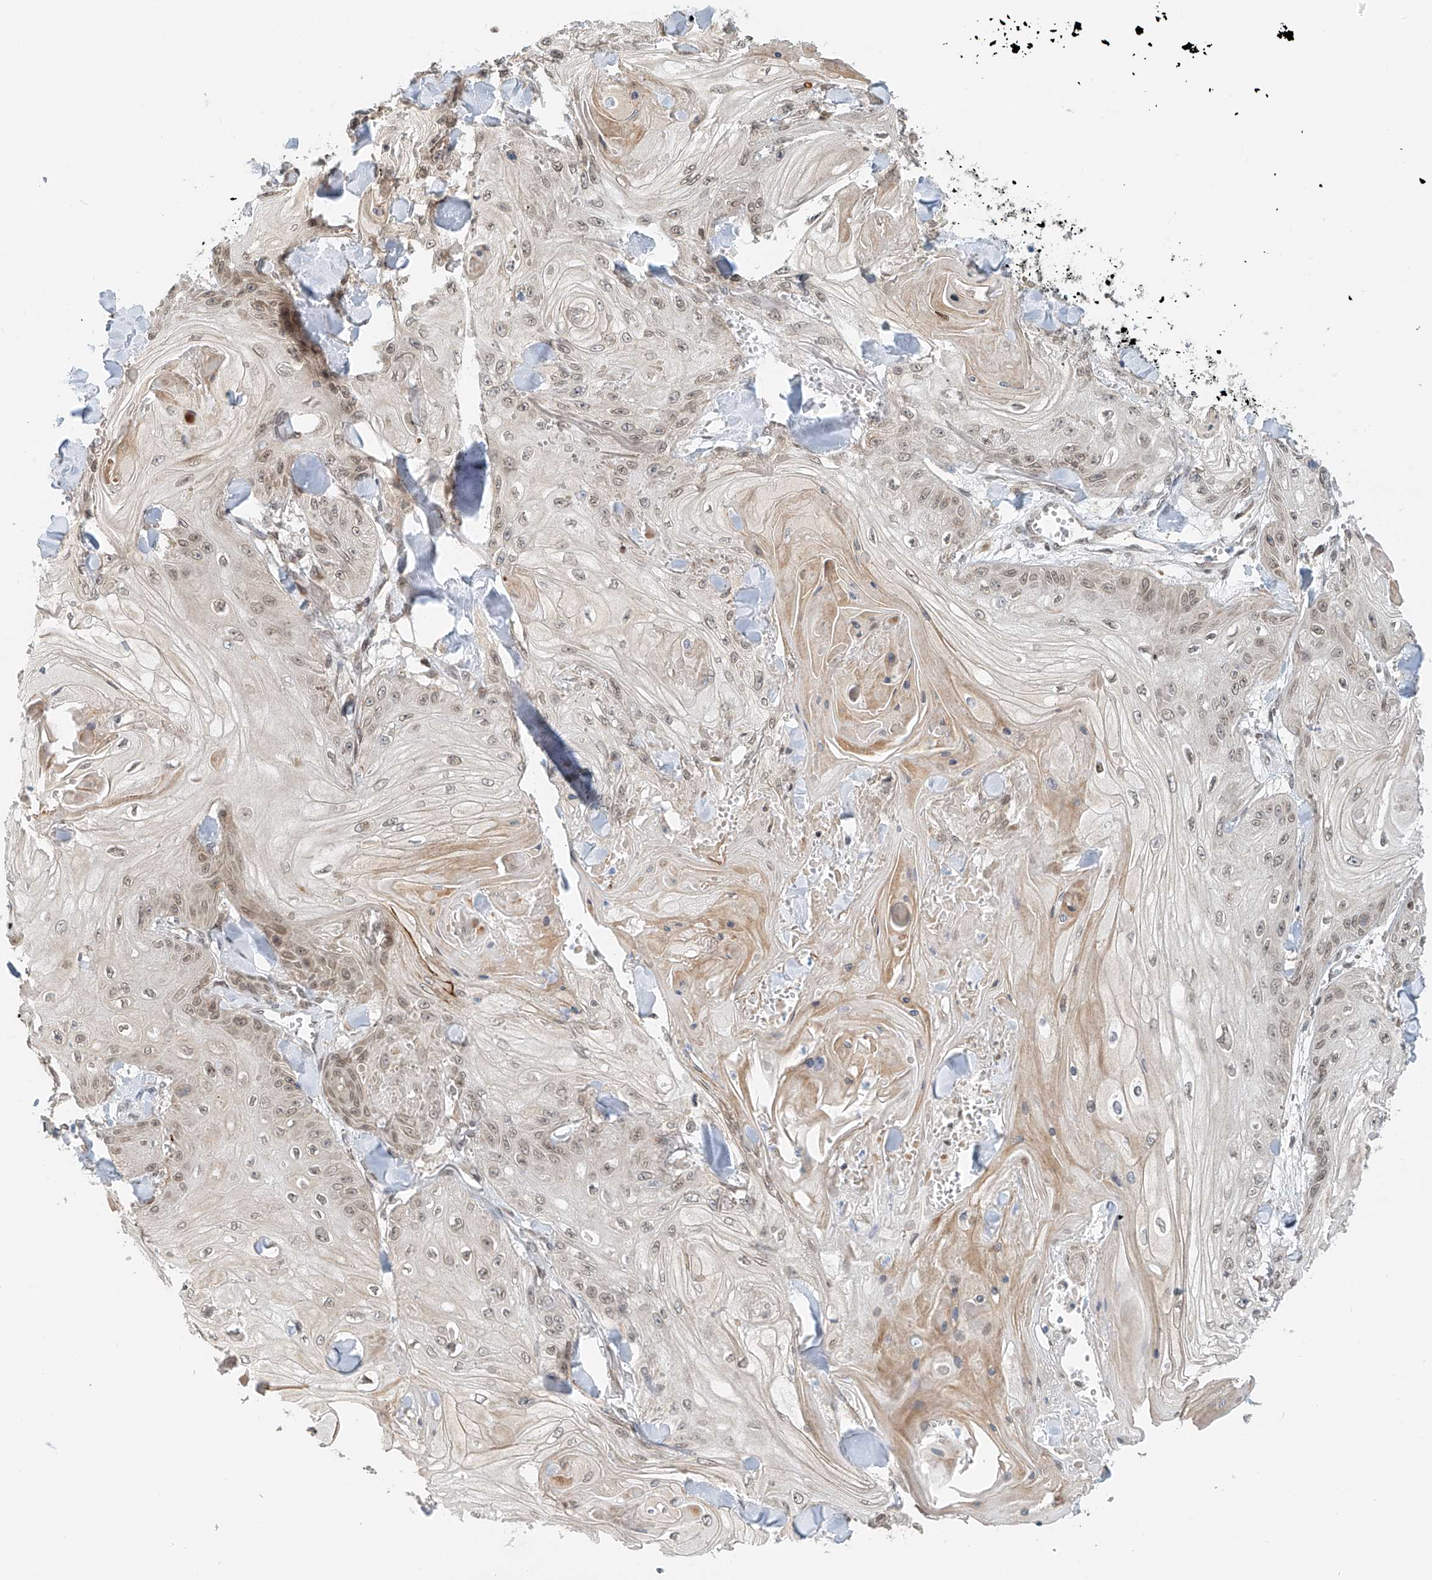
{"staining": {"intensity": "weak", "quantity": "25%-75%", "location": "nuclear"}, "tissue": "skin cancer", "cell_type": "Tumor cells", "image_type": "cancer", "snomed": [{"axis": "morphology", "description": "Squamous cell carcinoma, NOS"}, {"axis": "topography", "description": "Skin"}], "caption": "Weak nuclear protein staining is seen in approximately 25%-75% of tumor cells in skin cancer (squamous cell carcinoma).", "gene": "STARD9", "patient": {"sex": "male", "age": 74}}